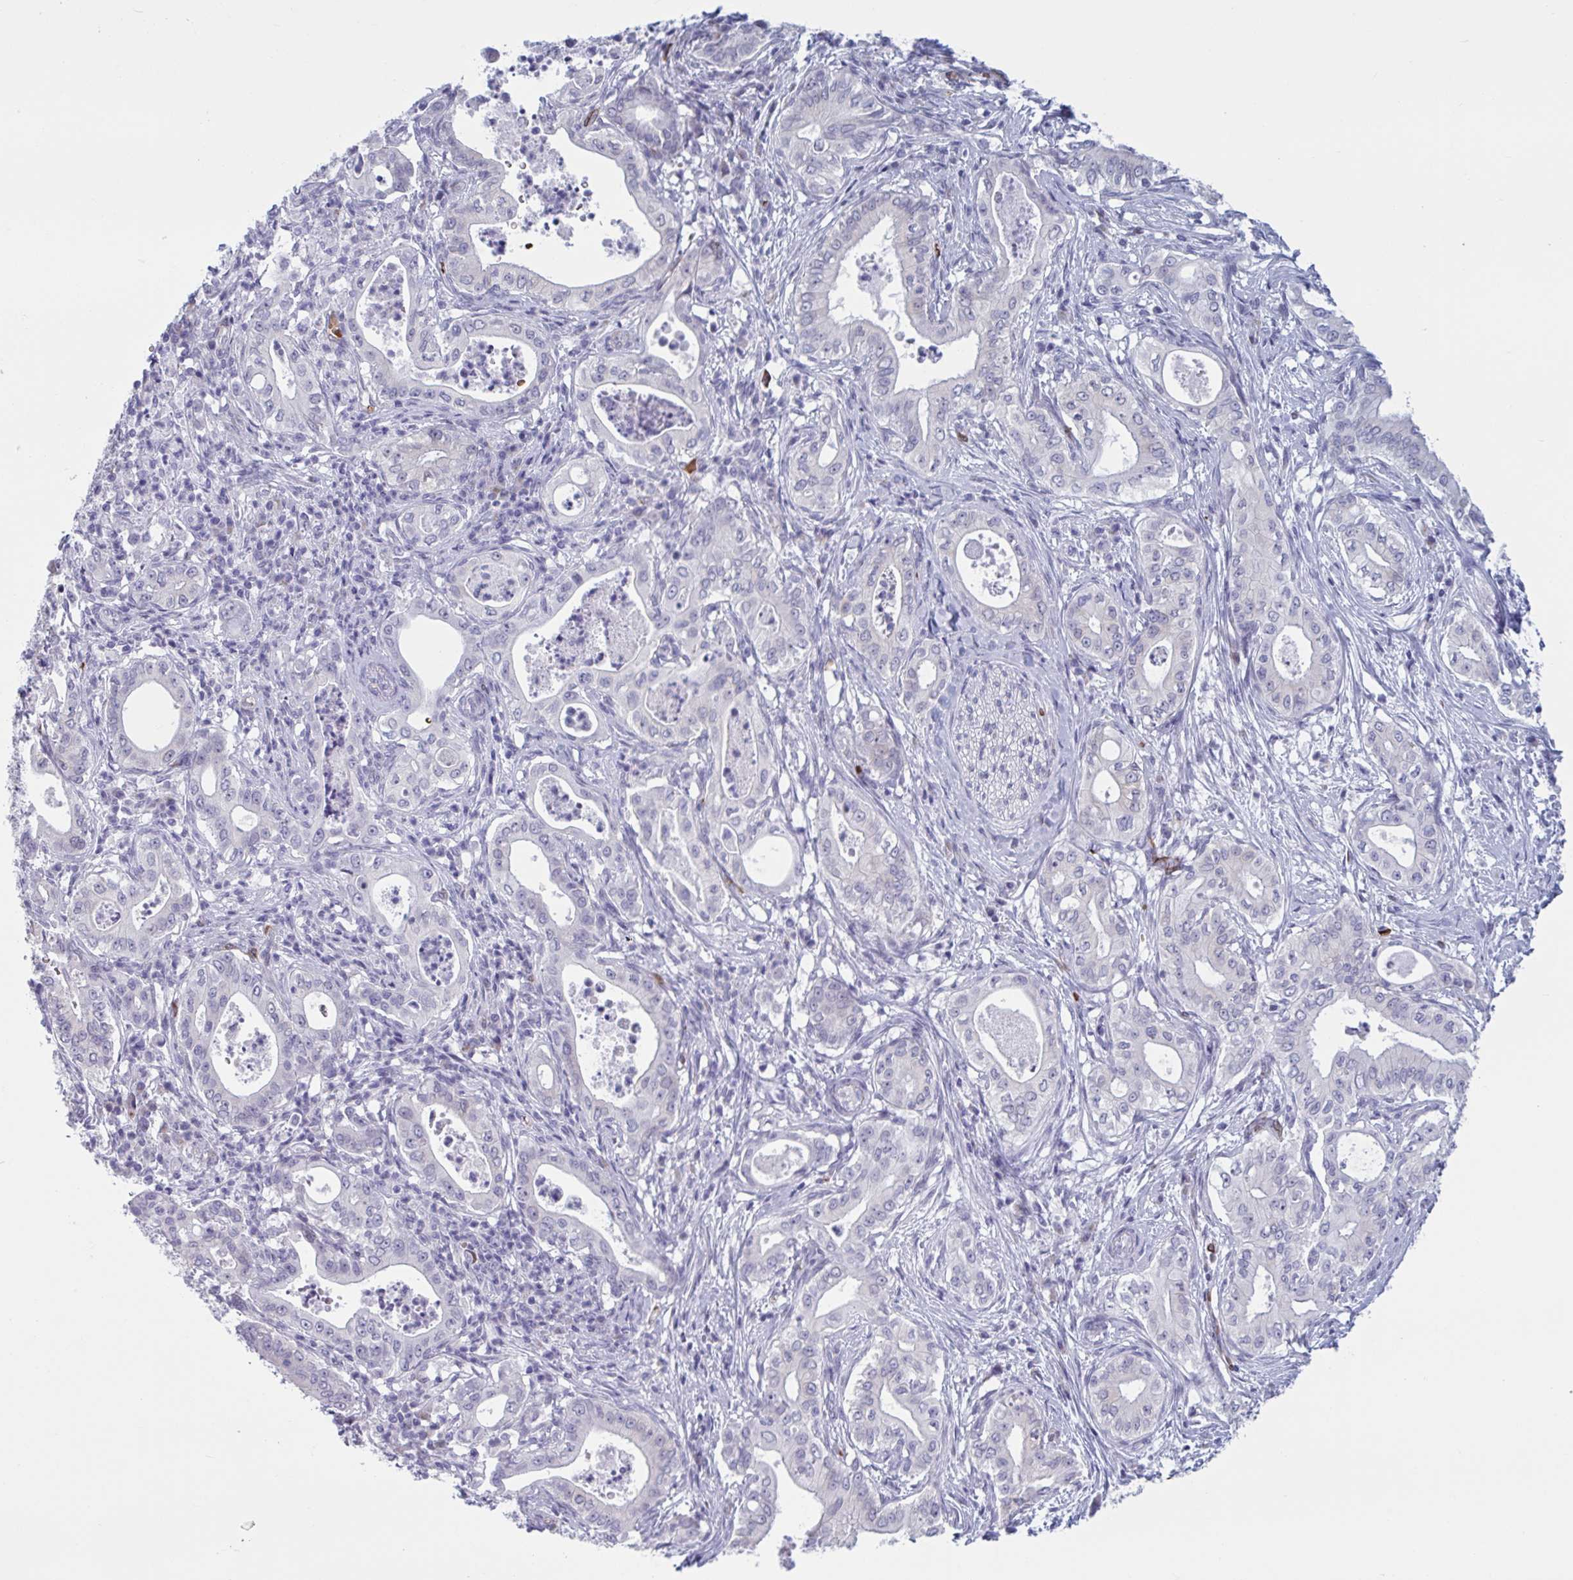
{"staining": {"intensity": "negative", "quantity": "none", "location": "none"}, "tissue": "pancreatic cancer", "cell_type": "Tumor cells", "image_type": "cancer", "snomed": [{"axis": "morphology", "description": "Adenocarcinoma, NOS"}, {"axis": "topography", "description": "Pancreas"}], "caption": "Tumor cells show no significant expression in pancreatic cancer. The staining is performed using DAB brown chromogen with nuclei counter-stained in using hematoxylin.", "gene": "HSD11B2", "patient": {"sex": "male", "age": 71}}